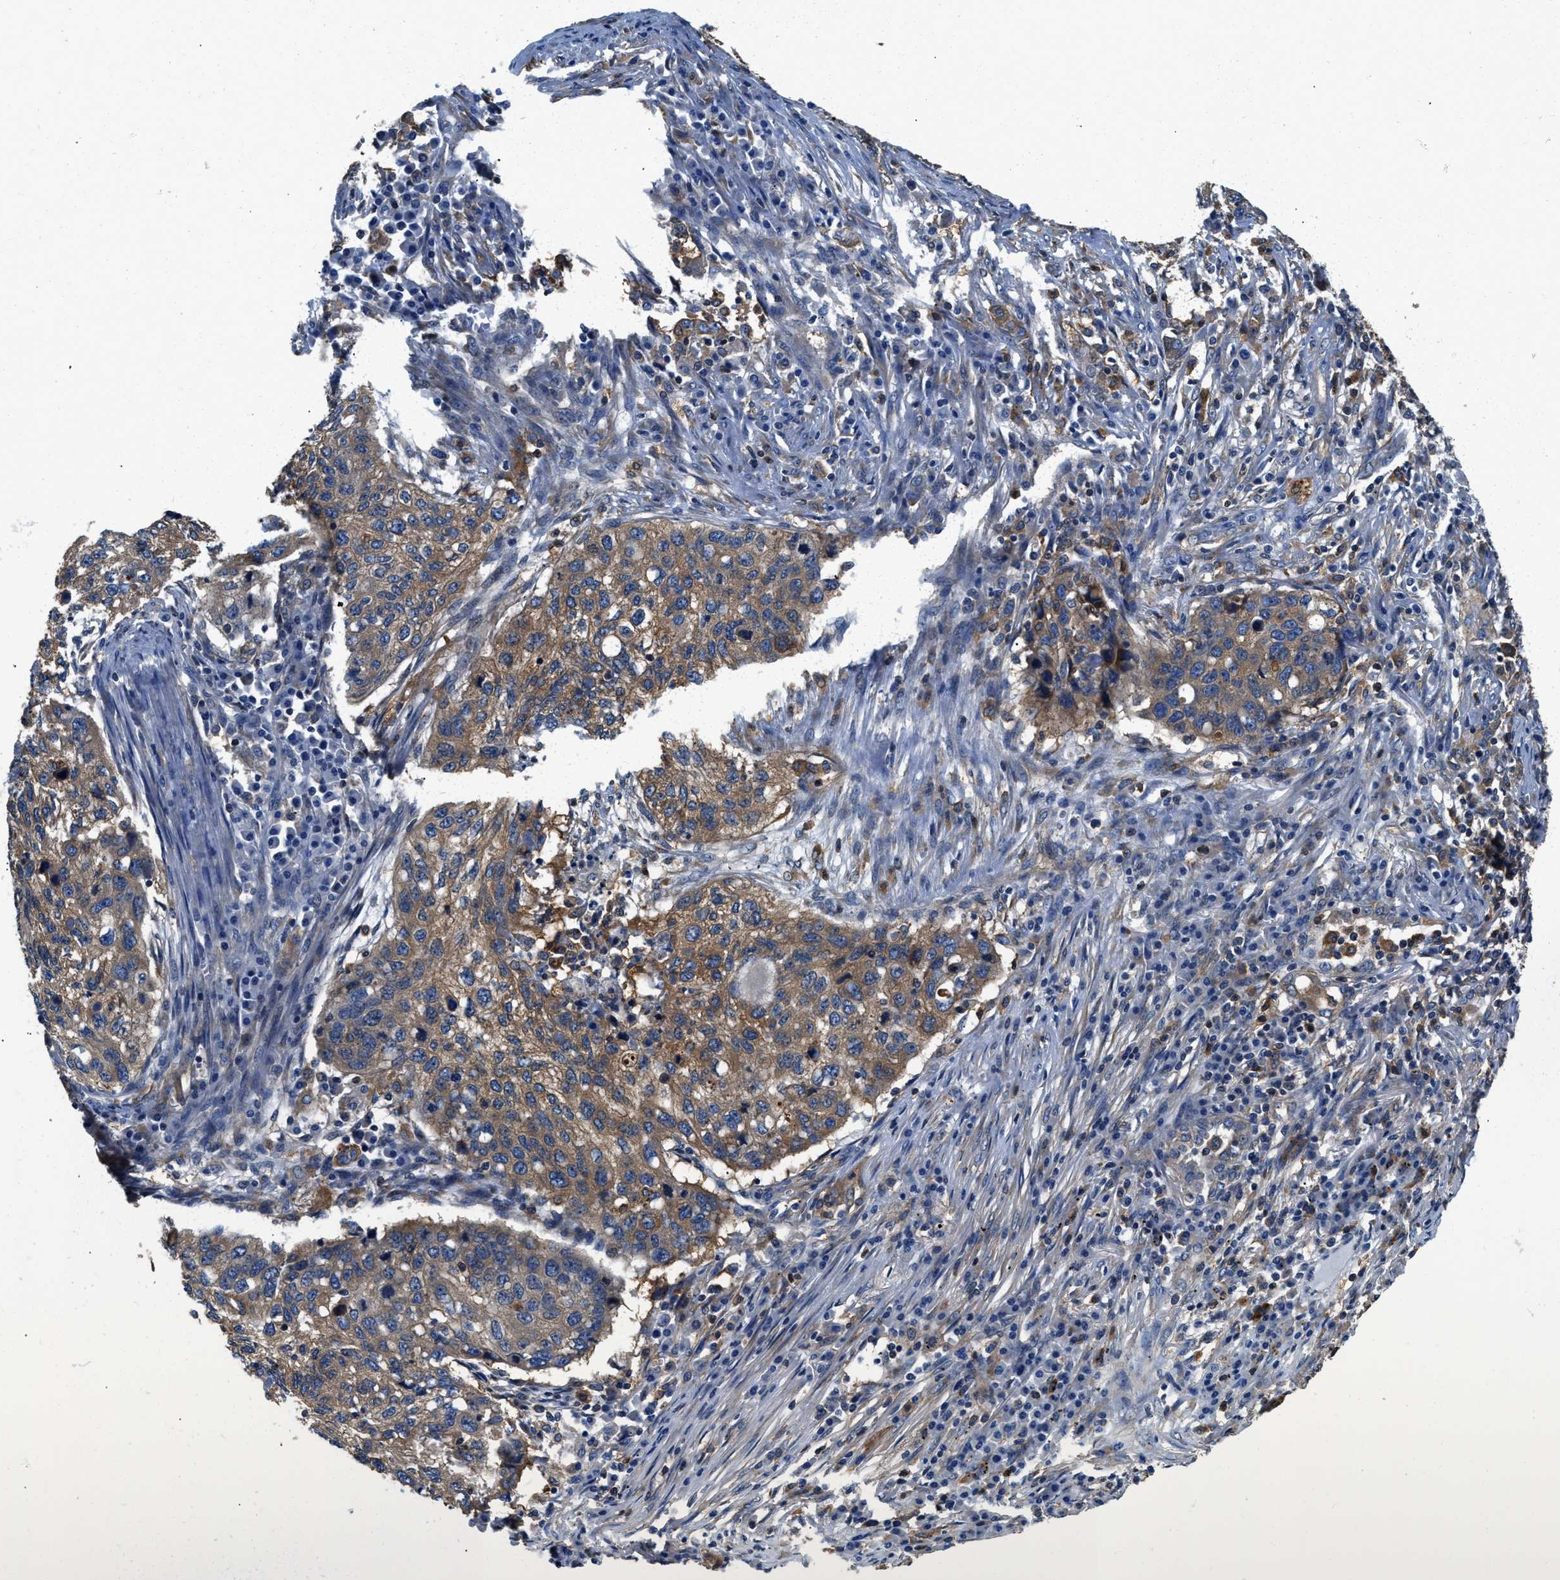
{"staining": {"intensity": "moderate", "quantity": ">75%", "location": "cytoplasmic/membranous"}, "tissue": "lung cancer", "cell_type": "Tumor cells", "image_type": "cancer", "snomed": [{"axis": "morphology", "description": "Squamous cell carcinoma, NOS"}, {"axis": "topography", "description": "Lung"}], "caption": "Immunohistochemistry (IHC) (DAB) staining of lung cancer reveals moderate cytoplasmic/membranous protein staining in about >75% of tumor cells. (DAB (3,3'-diaminobenzidine) = brown stain, brightfield microscopy at high magnification).", "gene": "PKM", "patient": {"sex": "female", "age": 63}}